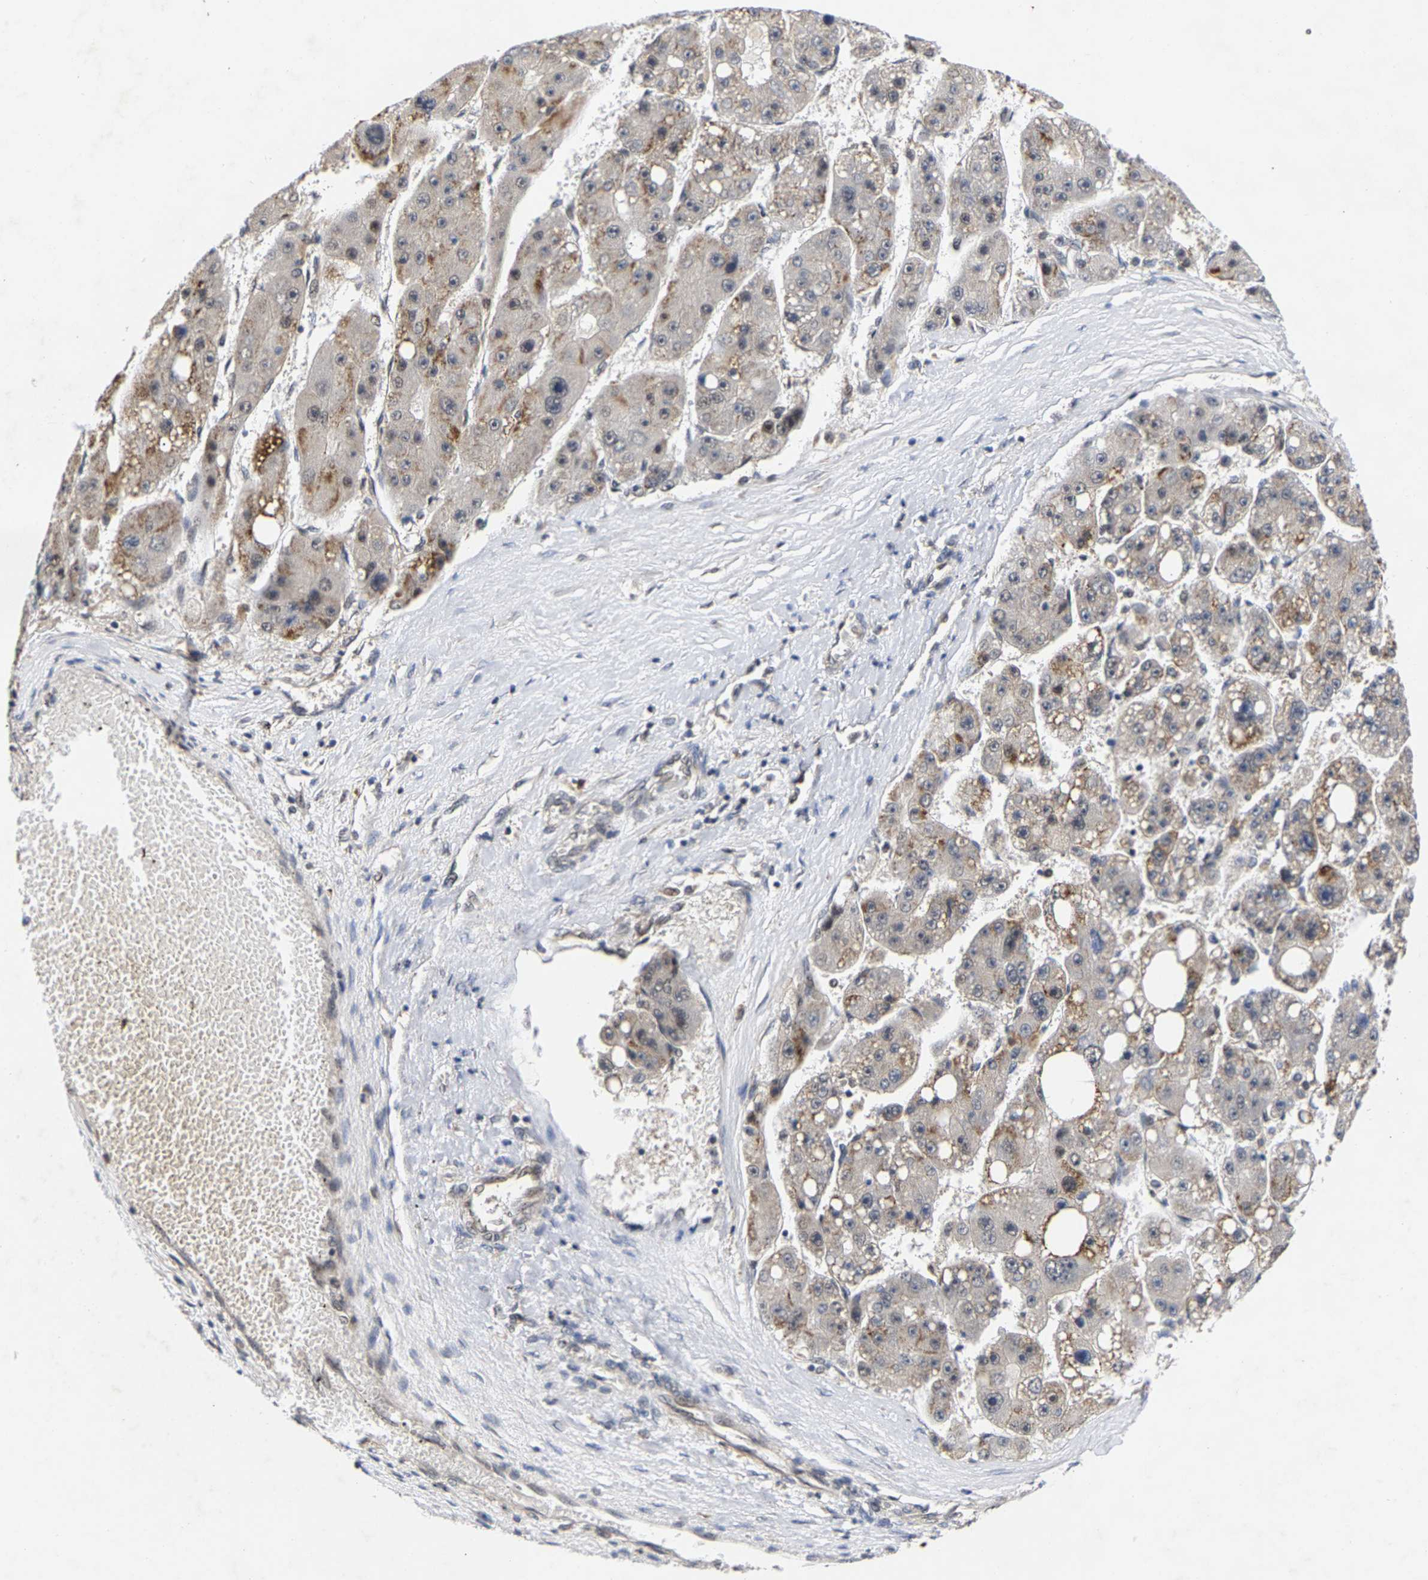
{"staining": {"intensity": "moderate", "quantity": "<25%", "location": "cytoplasmic/membranous"}, "tissue": "liver cancer", "cell_type": "Tumor cells", "image_type": "cancer", "snomed": [{"axis": "morphology", "description": "Carcinoma, Hepatocellular, NOS"}, {"axis": "topography", "description": "Liver"}], "caption": "Protein expression analysis of human liver cancer (hepatocellular carcinoma) reveals moderate cytoplasmic/membranous staining in approximately <25% of tumor cells.", "gene": "CLIP2", "patient": {"sex": "female", "age": 61}}